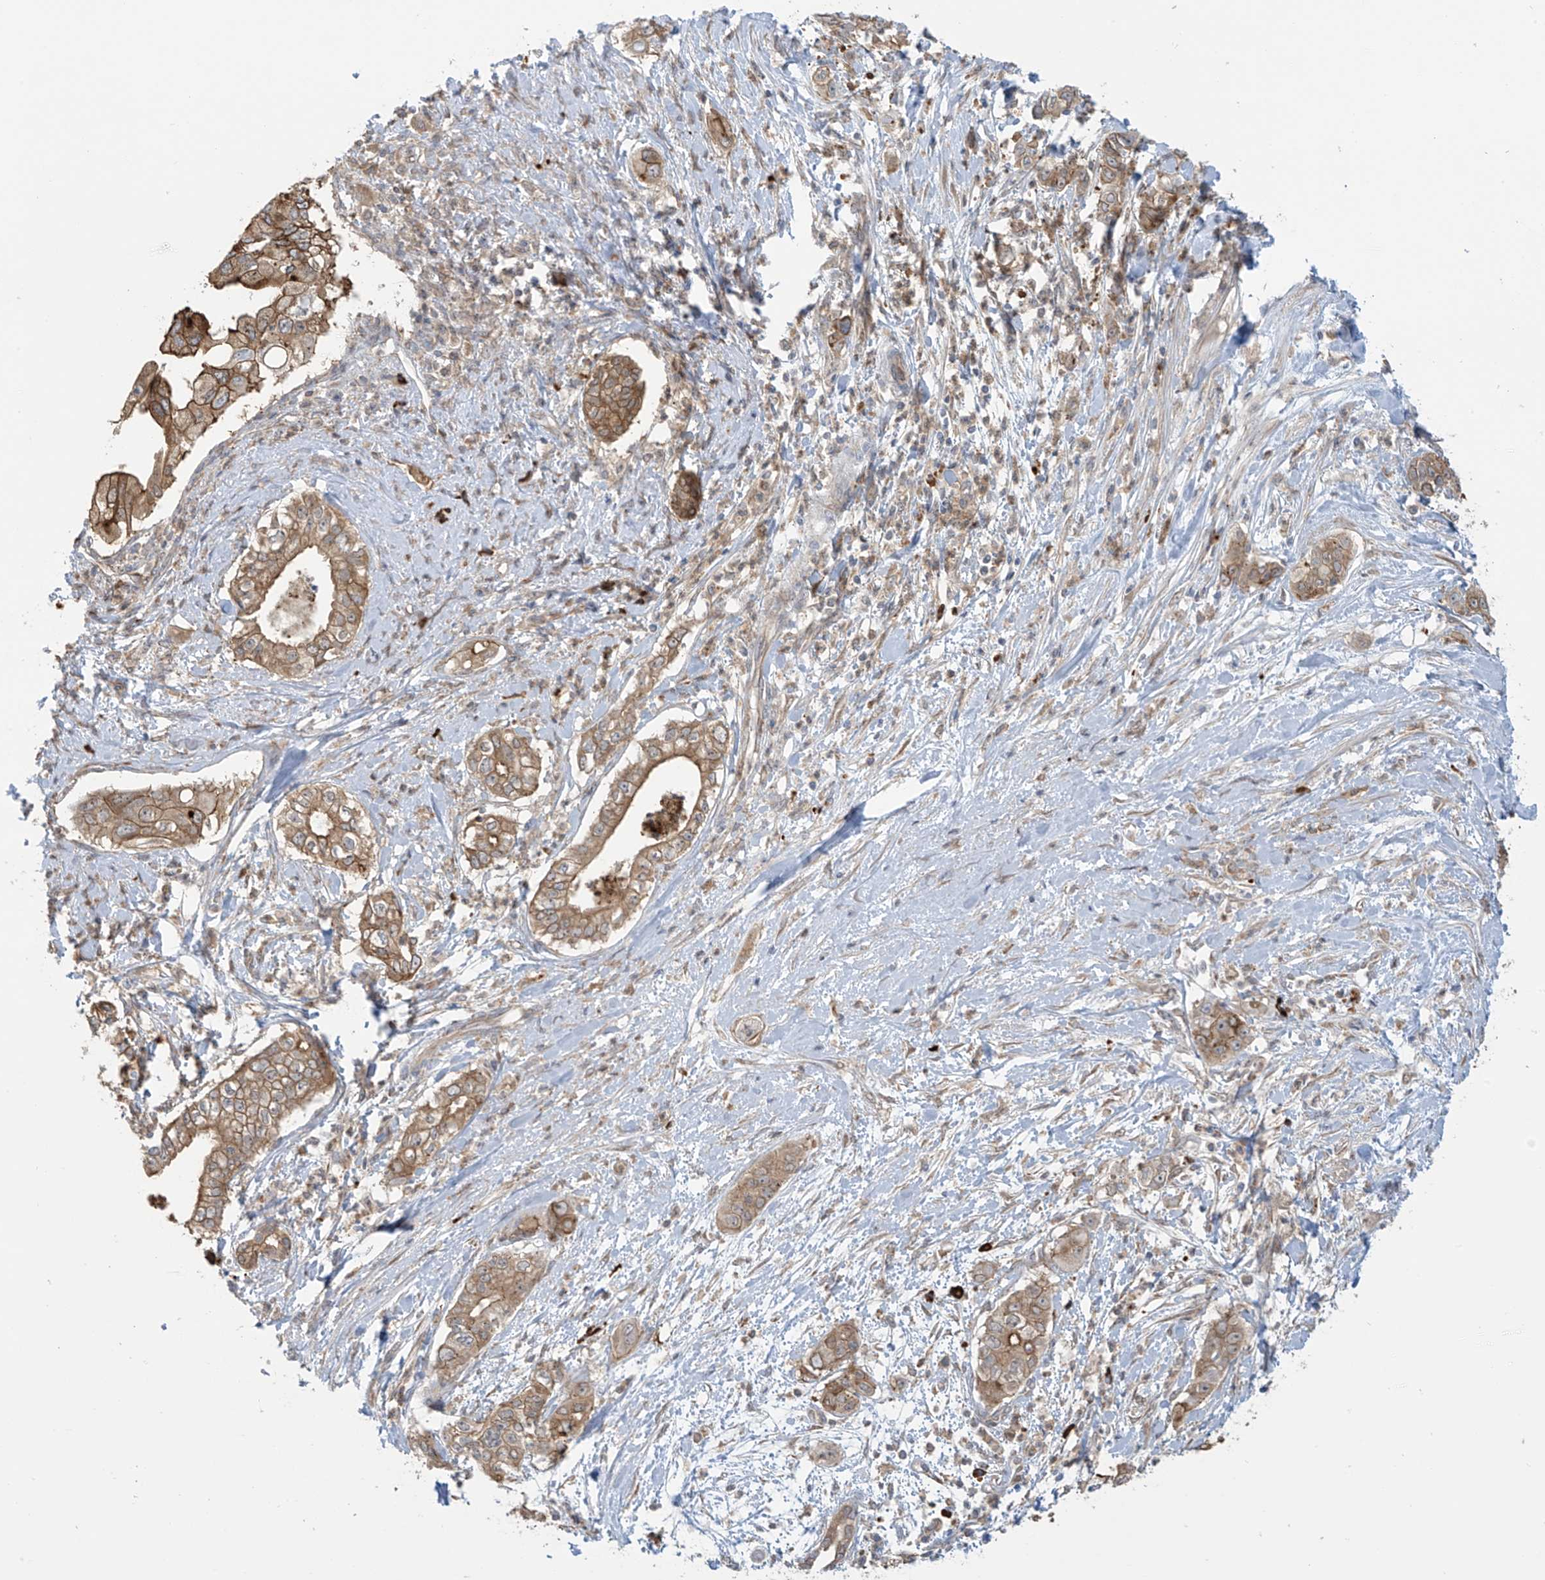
{"staining": {"intensity": "moderate", "quantity": "25%-75%", "location": "cytoplasmic/membranous"}, "tissue": "pancreatic cancer", "cell_type": "Tumor cells", "image_type": "cancer", "snomed": [{"axis": "morphology", "description": "Adenocarcinoma, NOS"}, {"axis": "topography", "description": "Pancreas"}], "caption": "Human pancreatic cancer (adenocarcinoma) stained with a protein marker displays moderate staining in tumor cells.", "gene": "KIAA1522", "patient": {"sex": "female", "age": 78}}